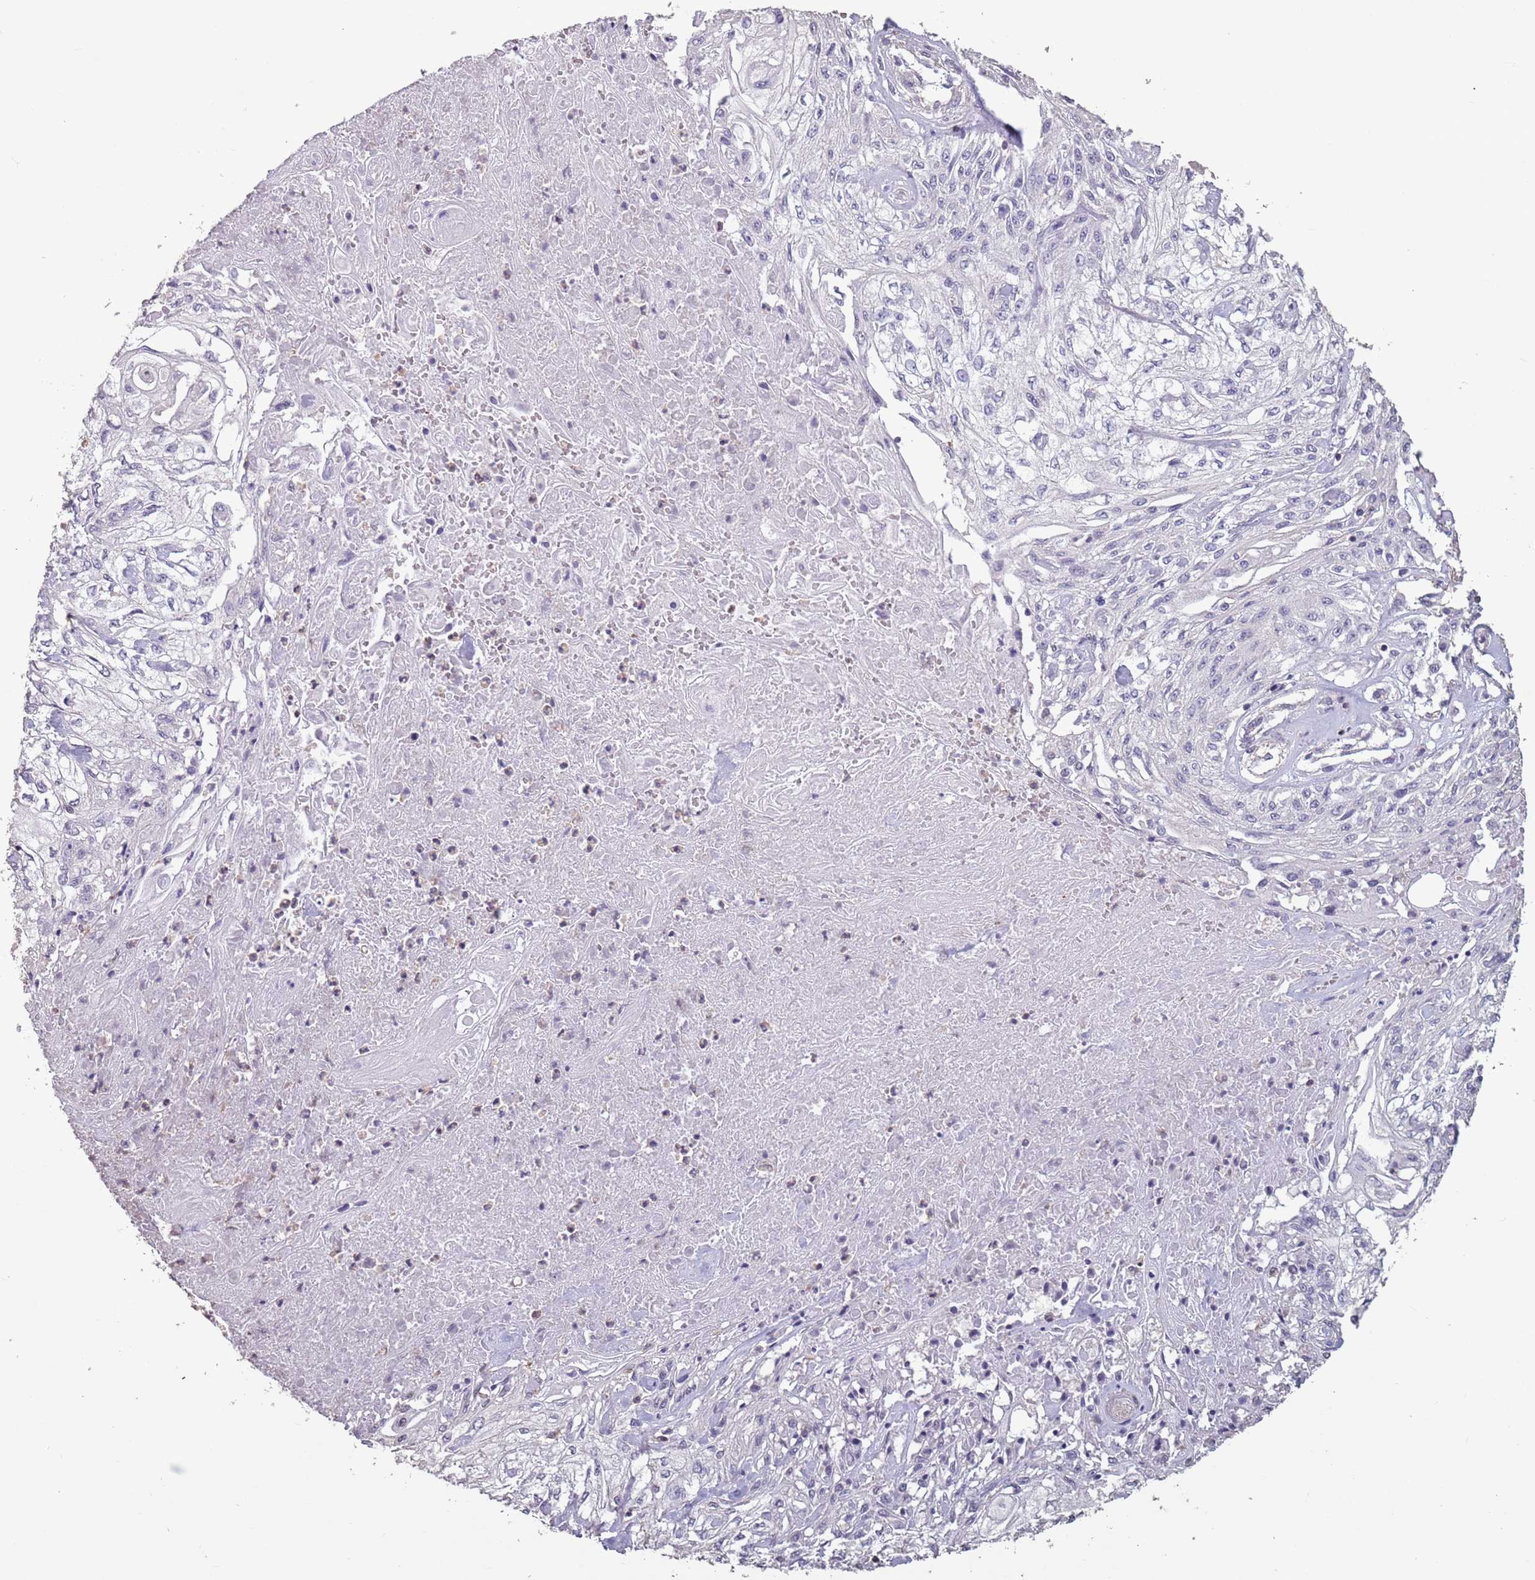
{"staining": {"intensity": "negative", "quantity": "none", "location": "none"}, "tissue": "skin cancer", "cell_type": "Tumor cells", "image_type": "cancer", "snomed": [{"axis": "morphology", "description": "Squamous cell carcinoma, NOS"}, {"axis": "morphology", "description": "Squamous cell carcinoma, metastatic, NOS"}, {"axis": "topography", "description": "Skin"}, {"axis": "topography", "description": "Lymph node"}], "caption": "Skin cancer stained for a protein using immunohistochemistry displays no staining tumor cells.", "gene": "SUN5", "patient": {"sex": "male", "age": 75}}